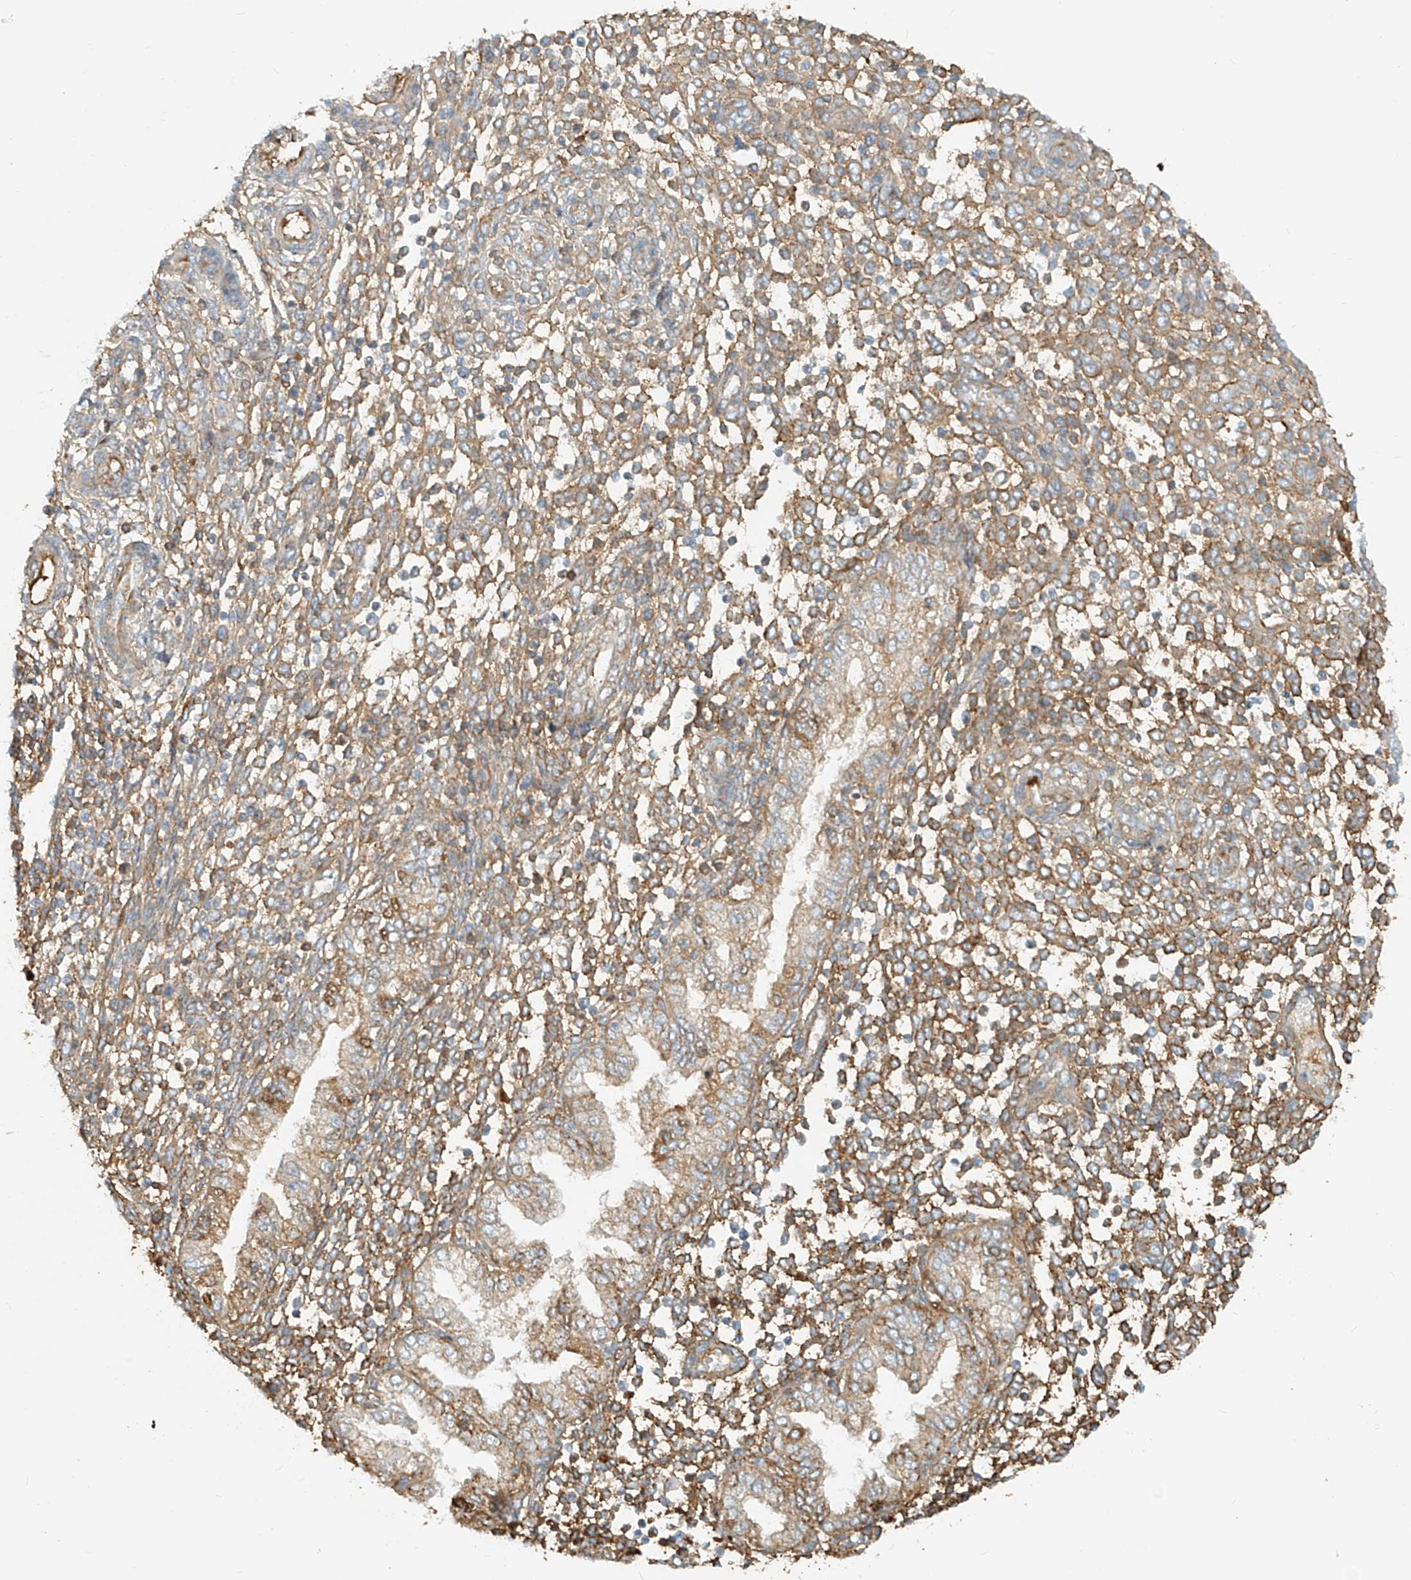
{"staining": {"intensity": "moderate", "quantity": "<25%", "location": "cytoplasmic/membranous"}, "tissue": "endometrium", "cell_type": "Cells in endometrial stroma", "image_type": "normal", "snomed": [{"axis": "morphology", "description": "Normal tissue, NOS"}, {"axis": "topography", "description": "Endometrium"}], "caption": "The immunohistochemical stain highlights moderate cytoplasmic/membranous staining in cells in endometrial stroma of normal endometrium.", "gene": "OCSTAMP", "patient": {"sex": "female", "age": 53}}